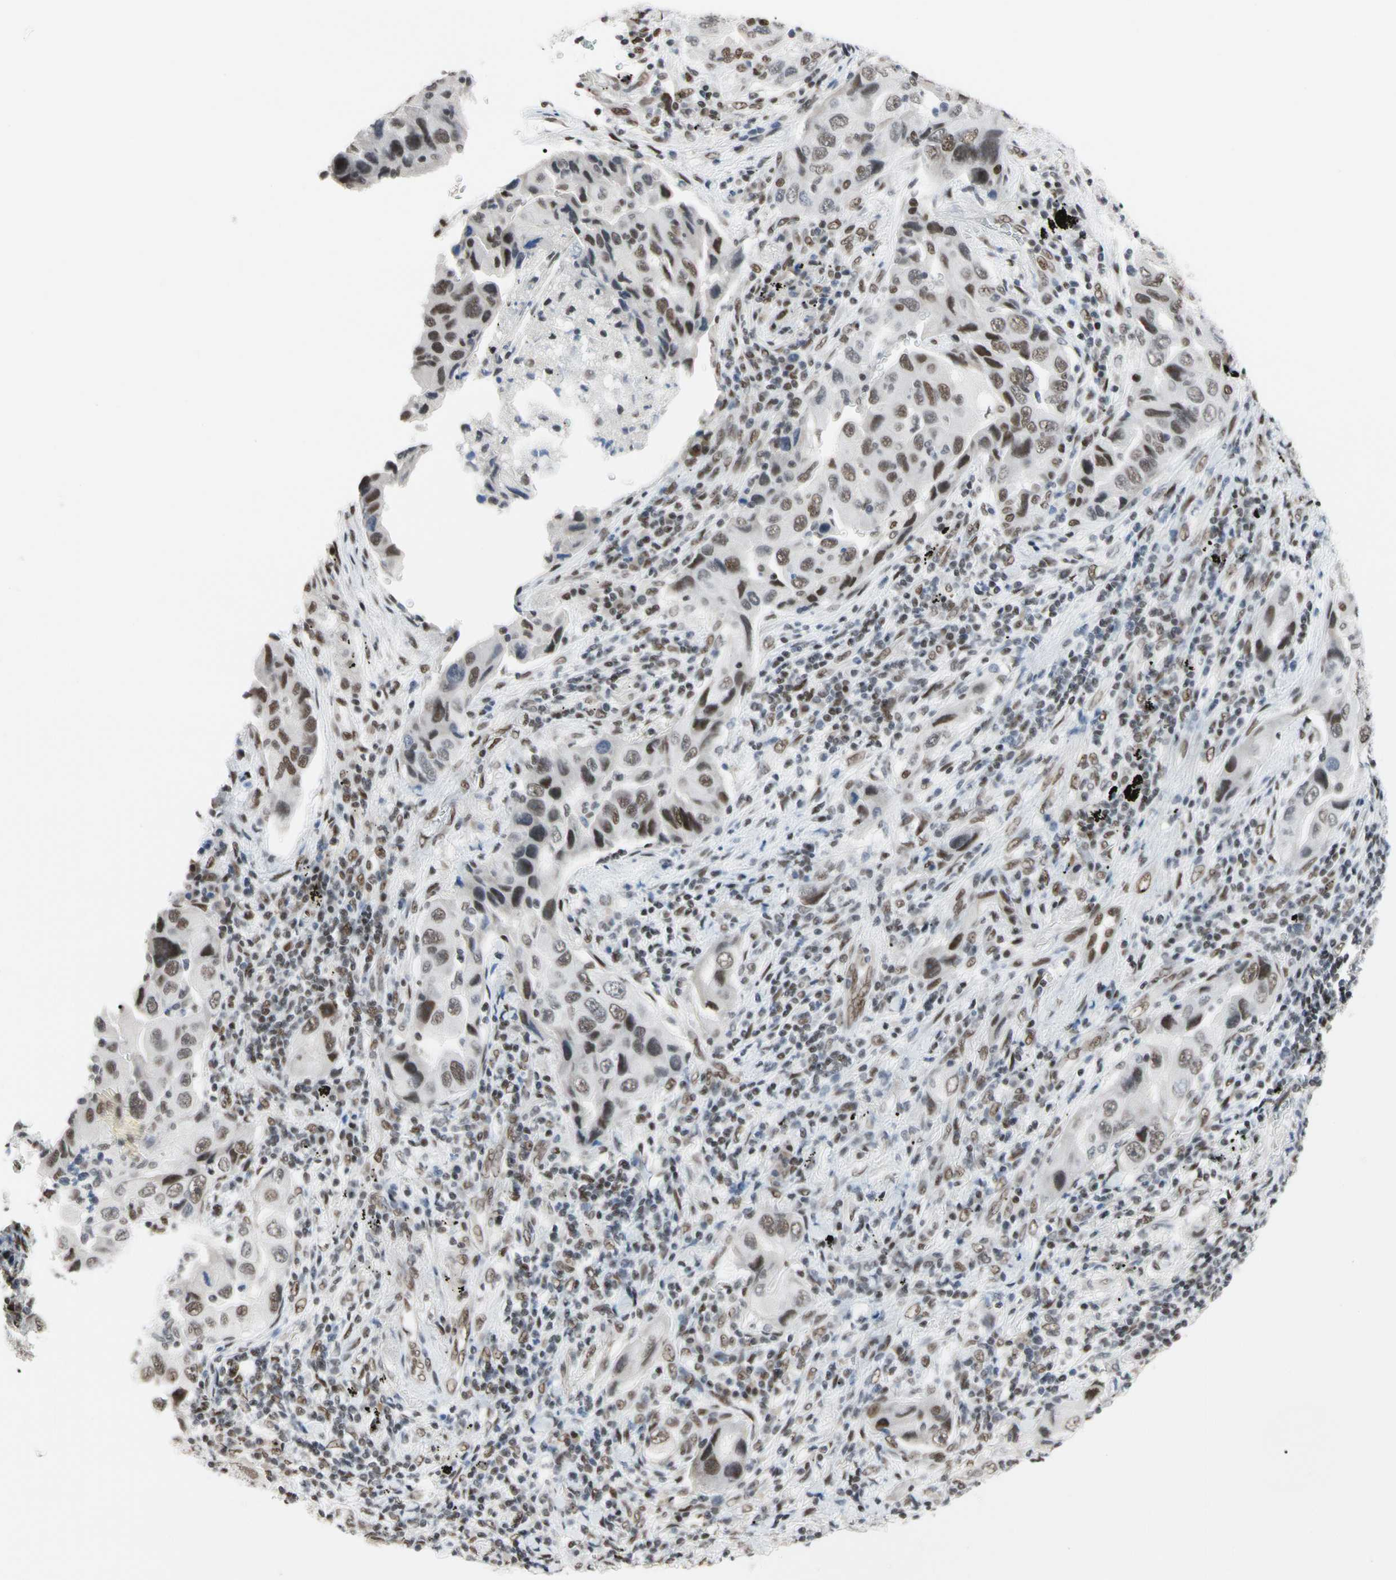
{"staining": {"intensity": "moderate", "quantity": ">75%", "location": "nuclear"}, "tissue": "lung cancer", "cell_type": "Tumor cells", "image_type": "cancer", "snomed": [{"axis": "morphology", "description": "Adenocarcinoma, NOS"}, {"axis": "topography", "description": "Lung"}], "caption": "An IHC image of tumor tissue is shown. Protein staining in brown labels moderate nuclear positivity in lung cancer (adenocarcinoma) within tumor cells.", "gene": "FAM98B", "patient": {"sex": "female", "age": 65}}